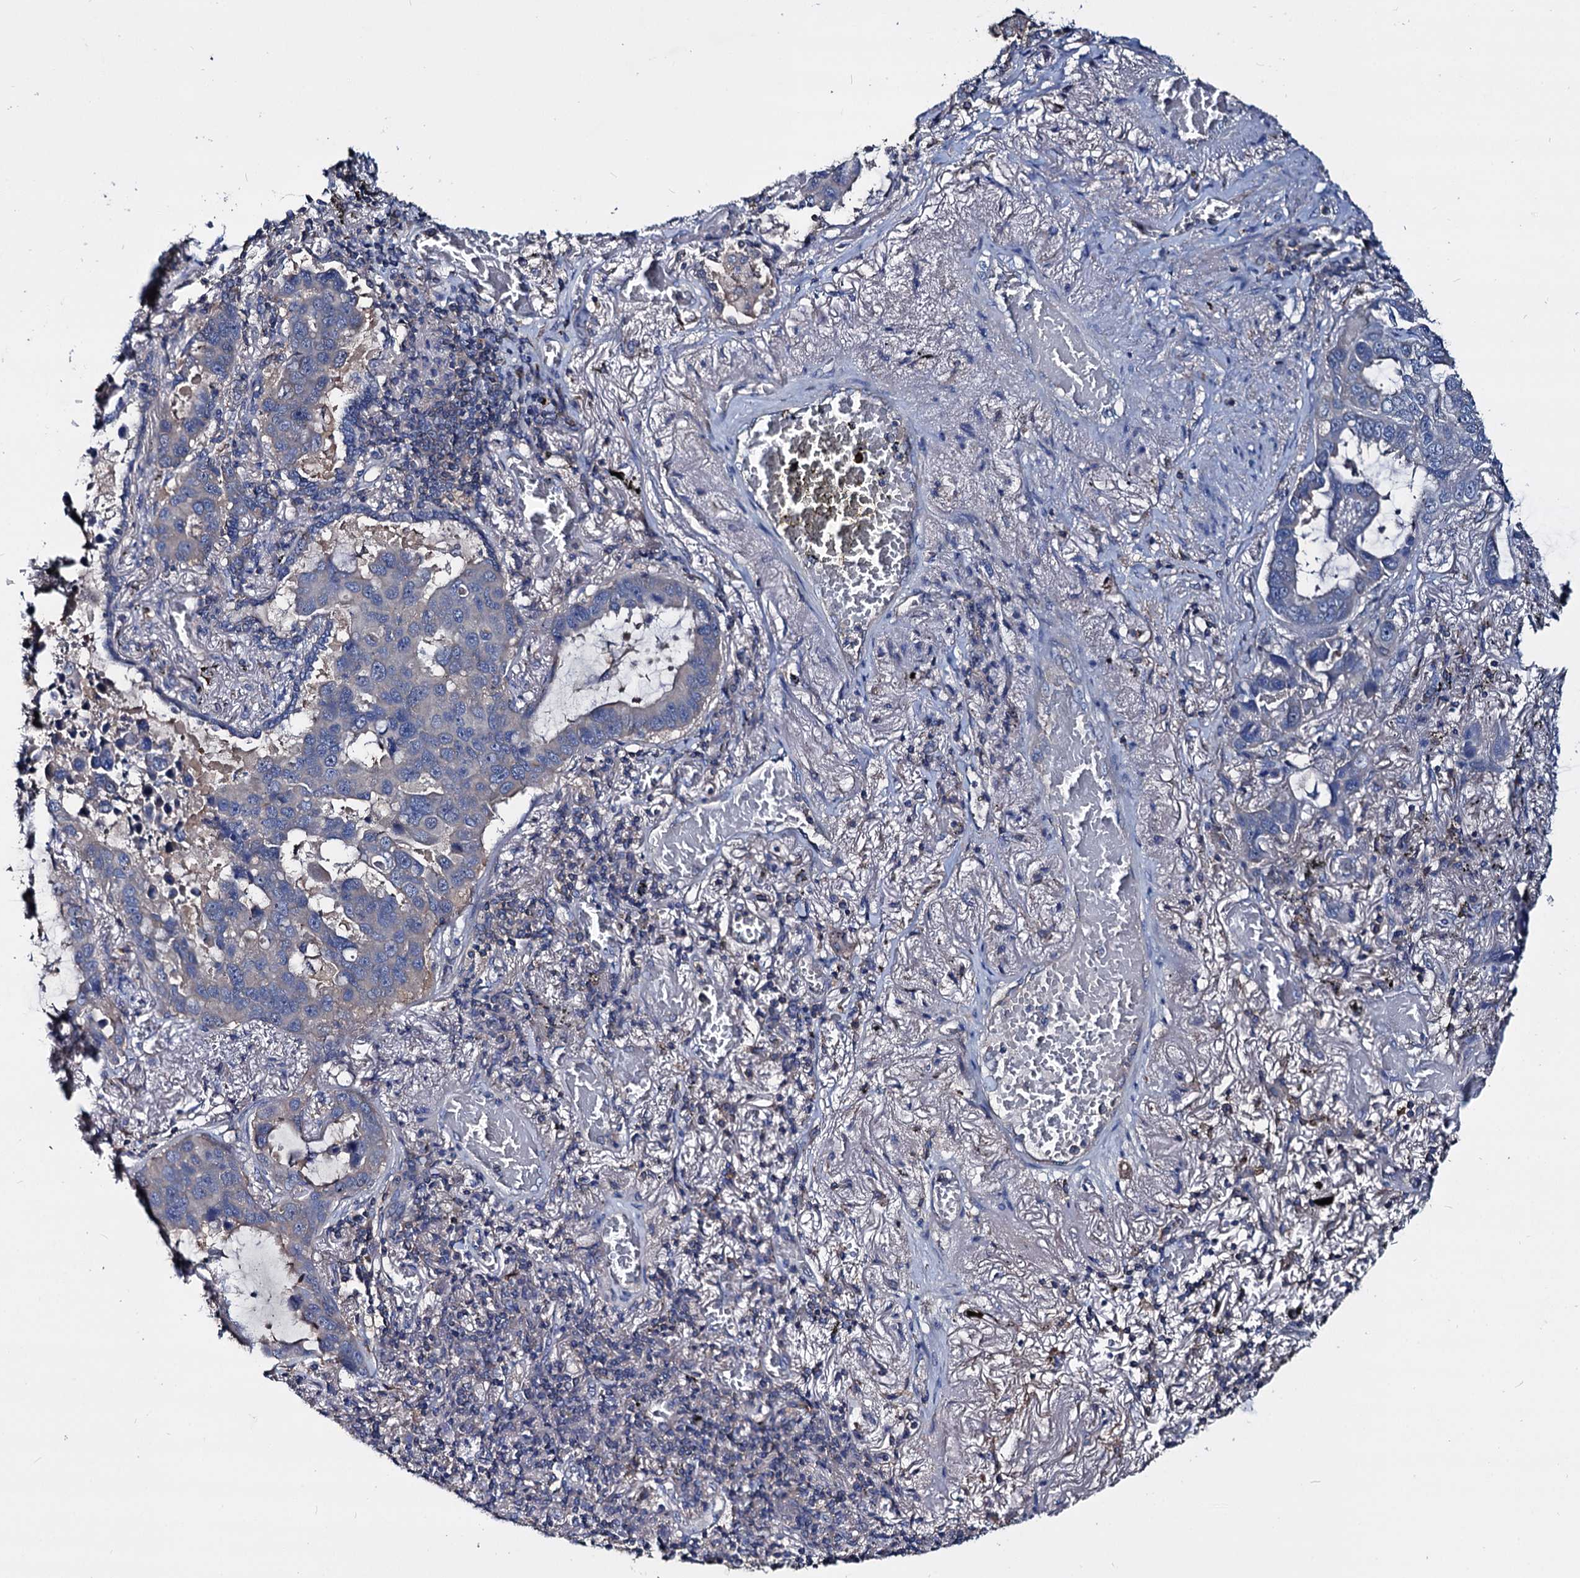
{"staining": {"intensity": "negative", "quantity": "none", "location": "none"}, "tissue": "lung cancer", "cell_type": "Tumor cells", "image_type": "cancer", "snomed": [{"axis": "morphology", "description": "Adenocarcinoma, NOS"}, {"axis": "topography", "description": "Lung"}], "caption": "Lung cancer (adenocarcinoma) stained for a protein using immunohistochemistry demonstrates no positivity tumor cells.", "gene": "ACY3", "patient": {"sex": "male", "age": 64}}